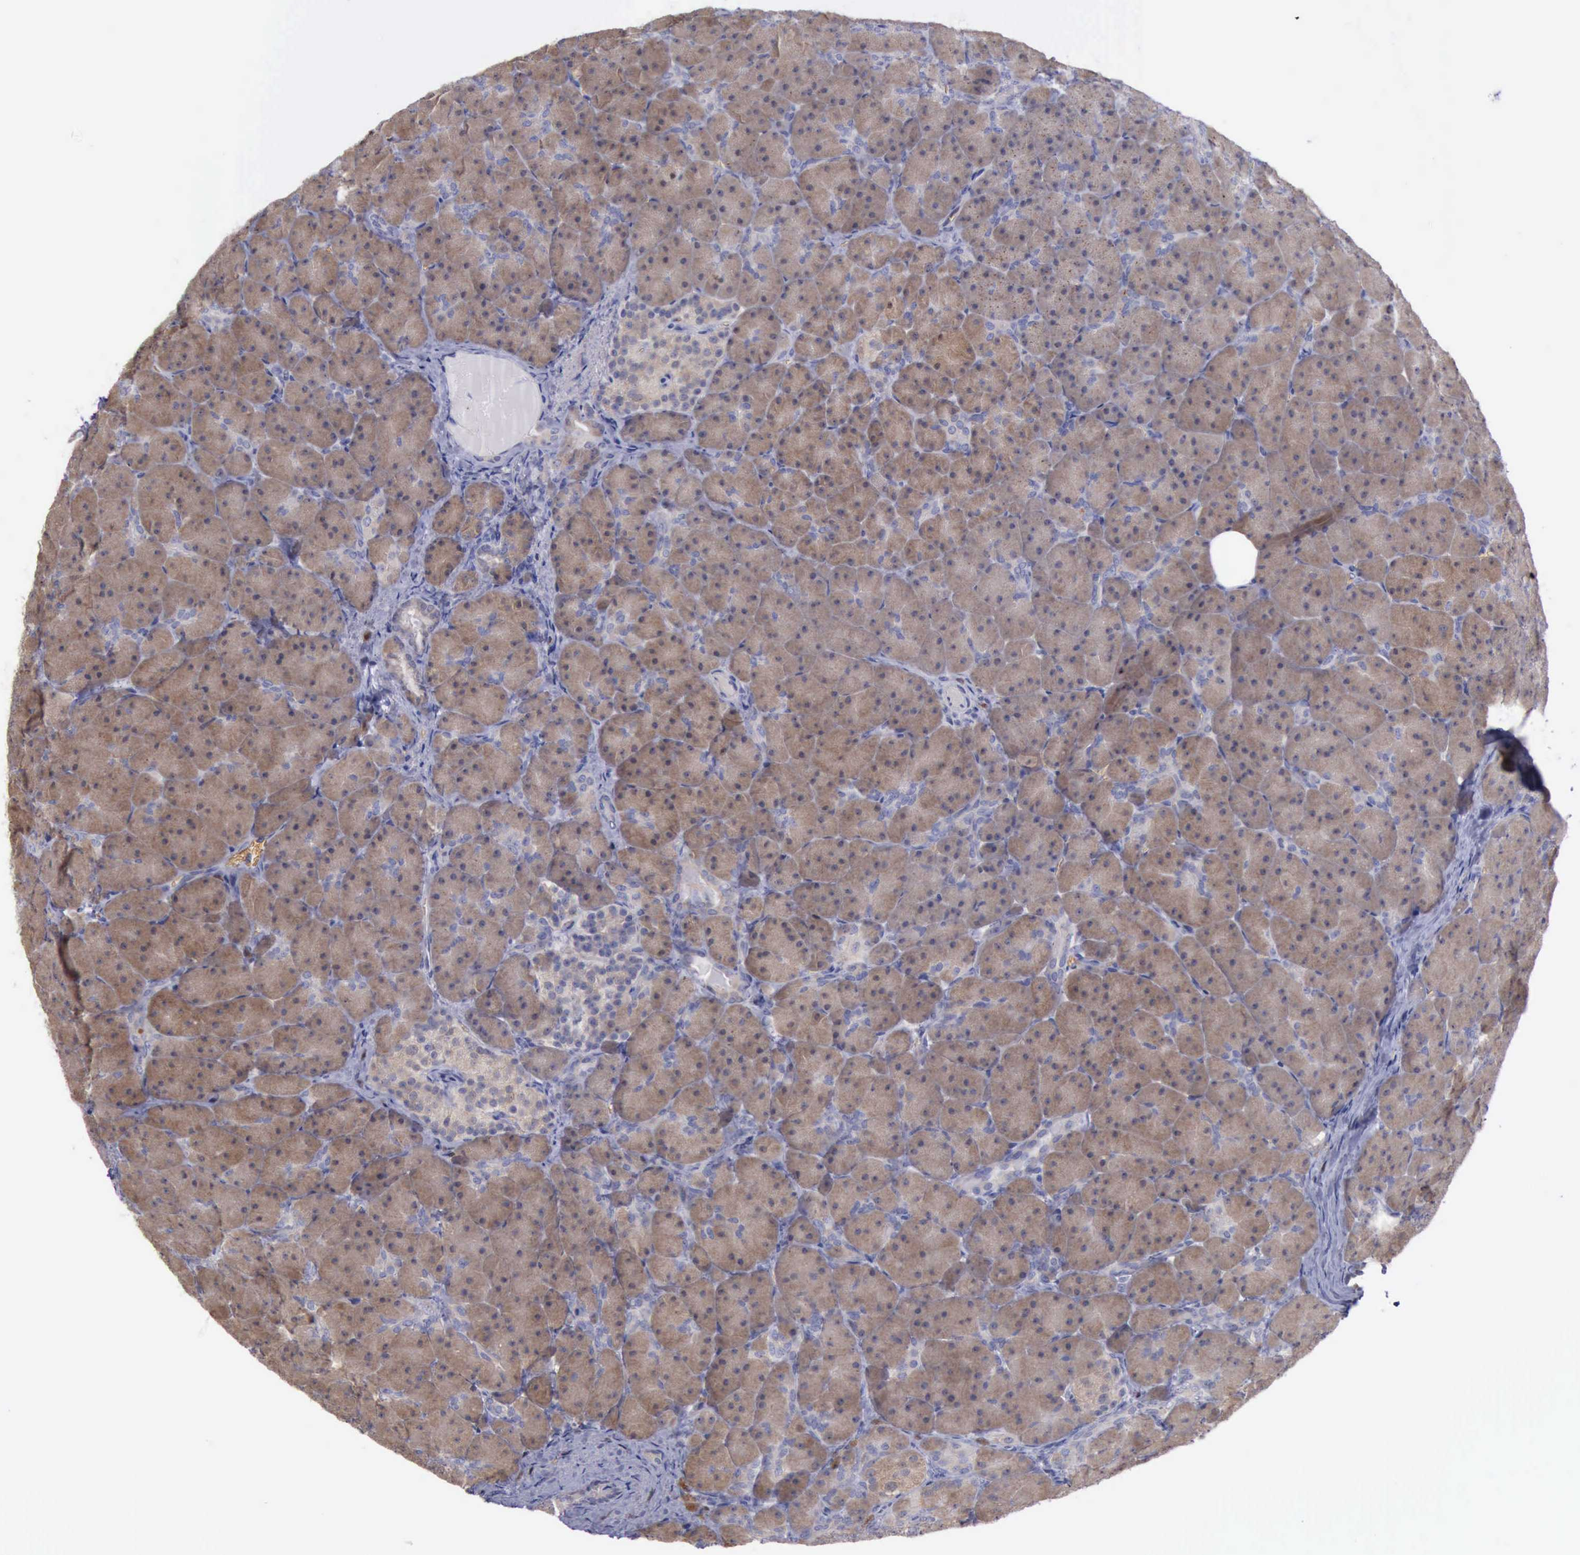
{"staining": {"intensity": "moderate", "quantity": ">75%", "location": "cytoplasmic/membranous"}, "tissue": "pancreas", "cell_type": "Exocrine glandular cells", "image_type": "normal", "snomed": [{"axis": "morphology", "description": "Normal tissue, NOS"}, {"axis": "topography", "description": "Pancreas"}], "caption": "DAB immunohistochemical staining of unremarkable pancreas displays moderate cytoplasmic/membranous protein positivity in approximately >75% of exocrine glandular cells. The staining was performed using DAB (3,3'-diaminobenzidine), with brown indicating positive protein expression. Nuclei are stained blue with hematoxylin.", "gene": "CEP128", "patient": {"sex": "male", "age": 66}}